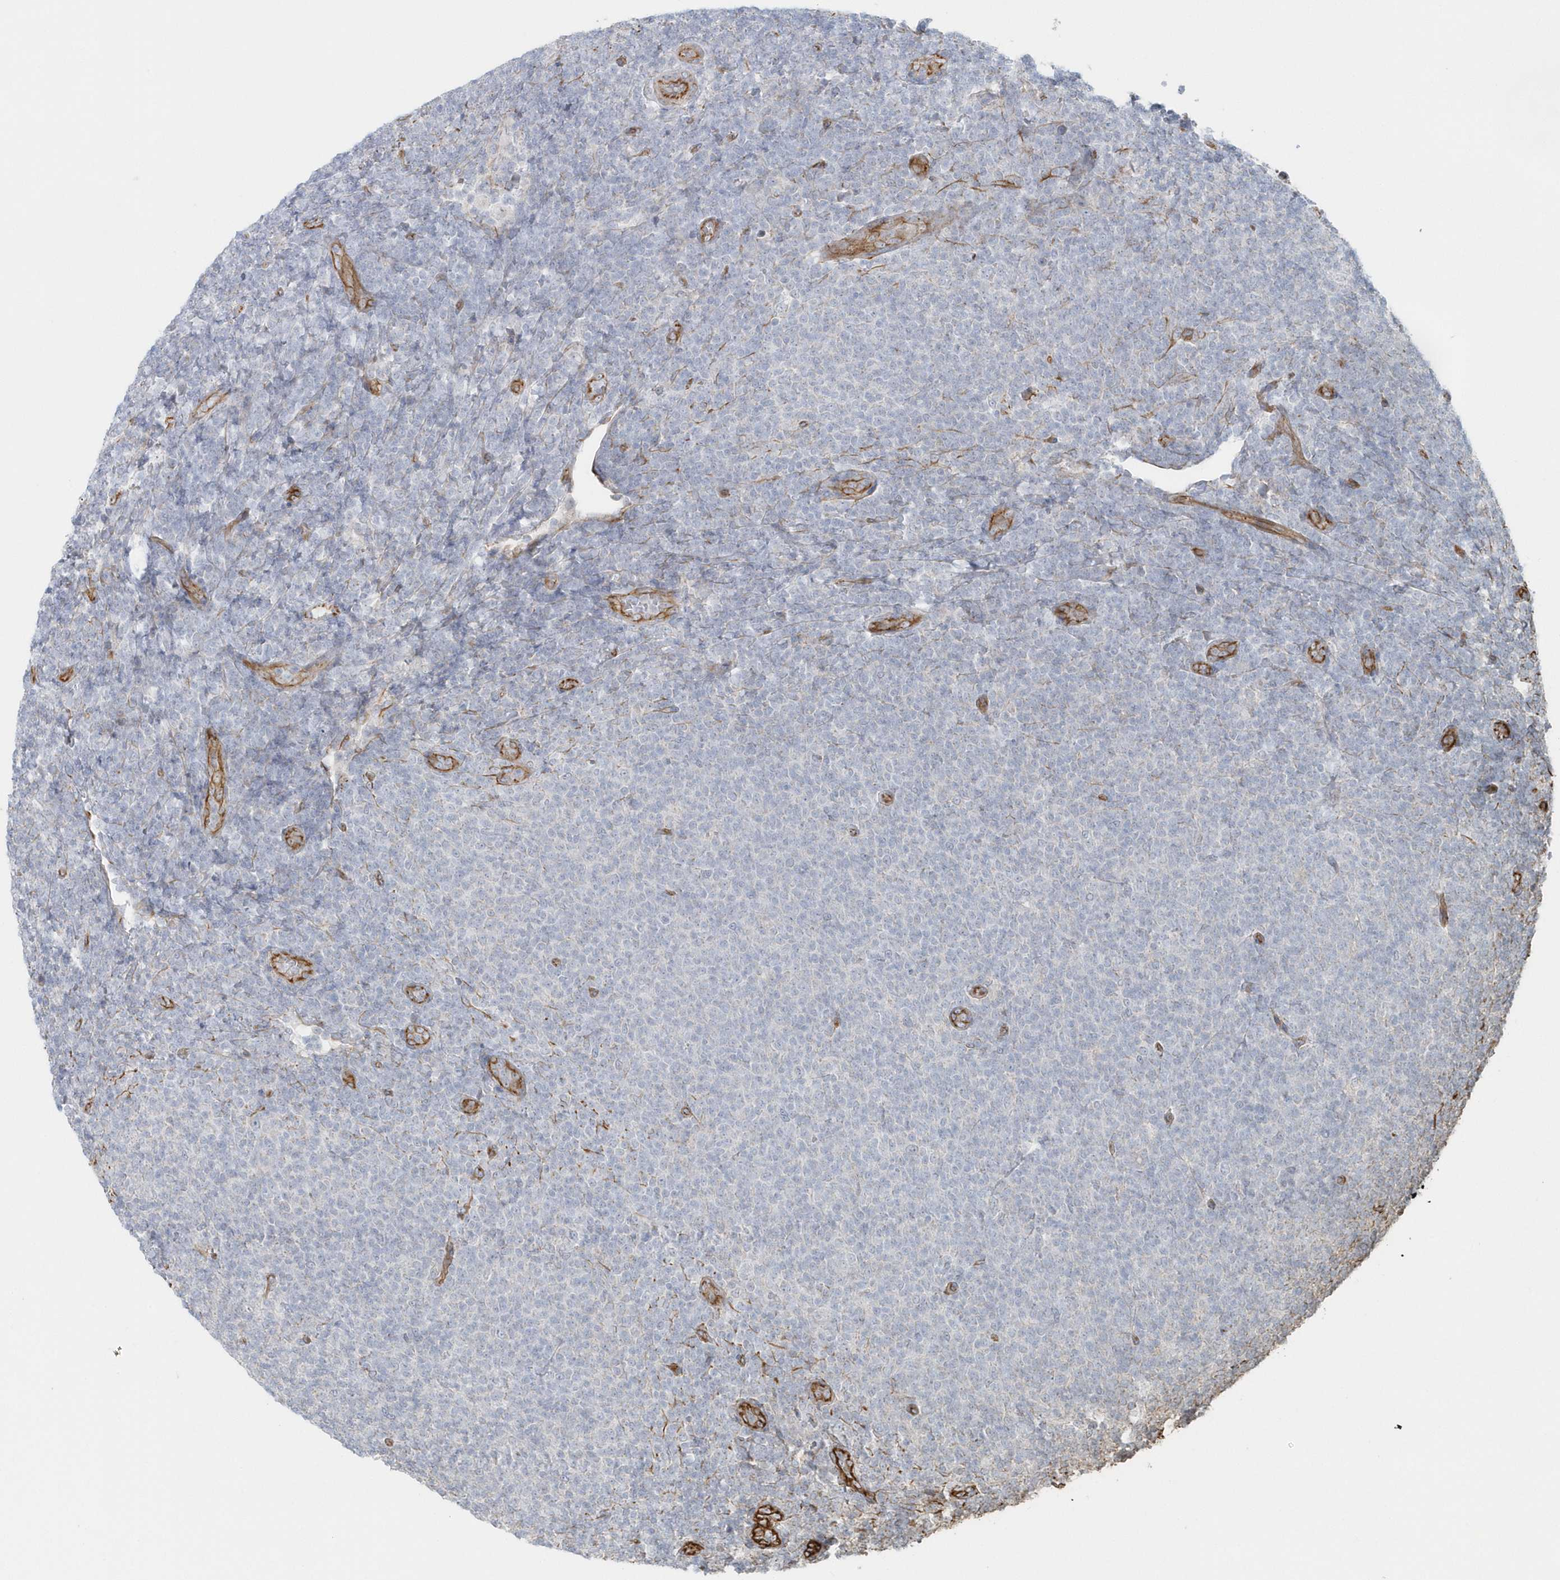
{"staining": {"intensity": "negative", "quantity": "none", "location": "none"}, "tissue": "lymphoma", "cell_type": "Tumor cells", "image_type": "cancer", "snomed": [{"axis": "morphology", "description": "Malignant lymphoma, non-Hodgkin's type, Low grade"}, {"axis": "topography", "description": "Lymph node"}], "caption": "The immunohistochemistry micrograph has no significant positivity in tumor cells of lymphoma tissue.", "gene": "GPR152", "patient": {"sex": "male", "age": 66}}